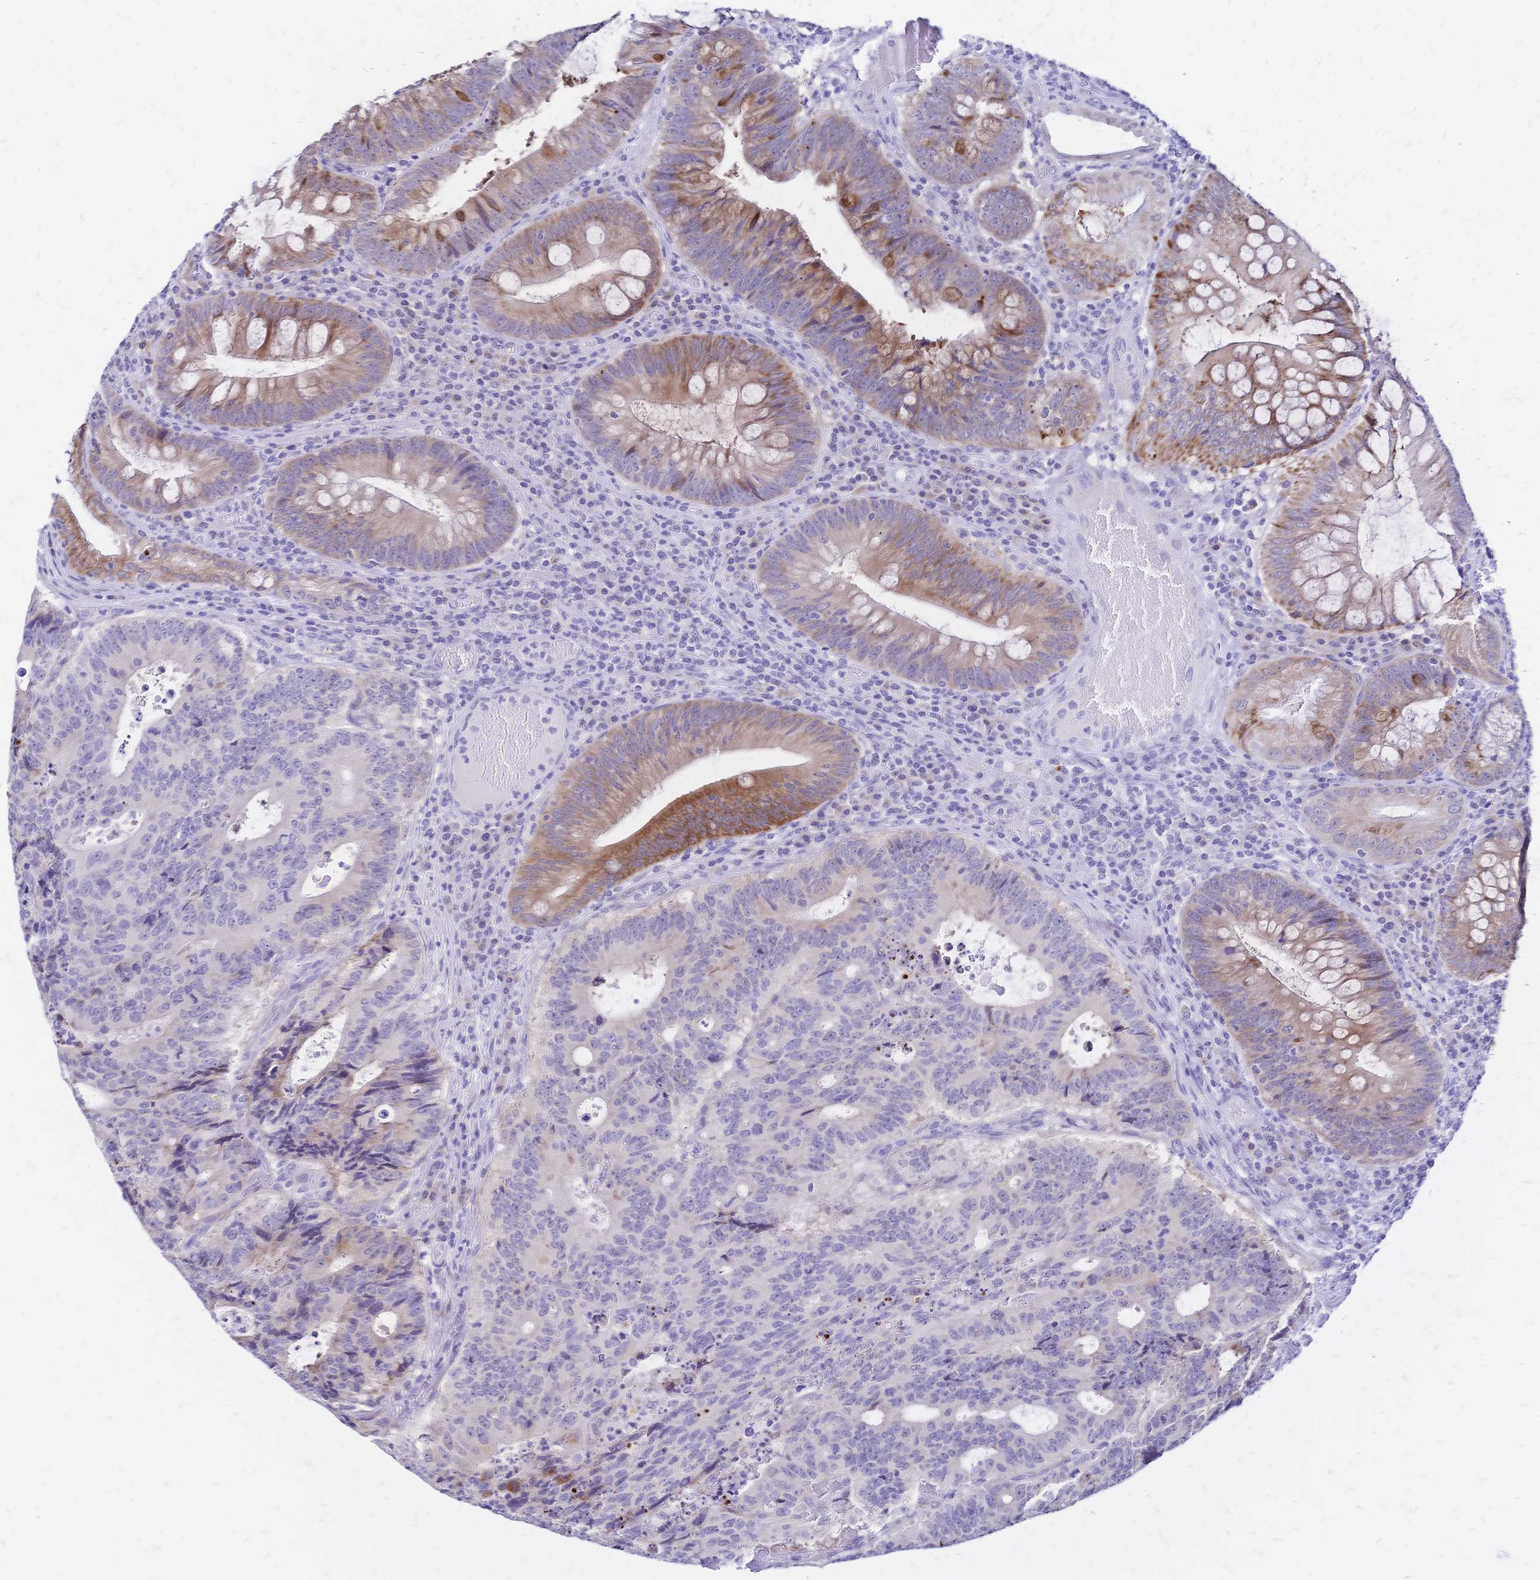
{"staining": {"intensity": "negative", "quantity": "none", "location": "none"}, "tissue": "colorectal cancer", "cell_type": "Tumor cells", "image_type": "cancer", "snomed": [{"axis": "morphology", "description": "Adenocarcinoma, NOS"}, {"axis": "topography", "description": "Colon"}], "caption": "Immunohistochemistry (IHC) micrograph of colorectal cancer stained for a protein (brown), which demonstrates no positivity in tumor cells.", "gene": "GRB7", "patient": {"sex": "male", "age": 62}}